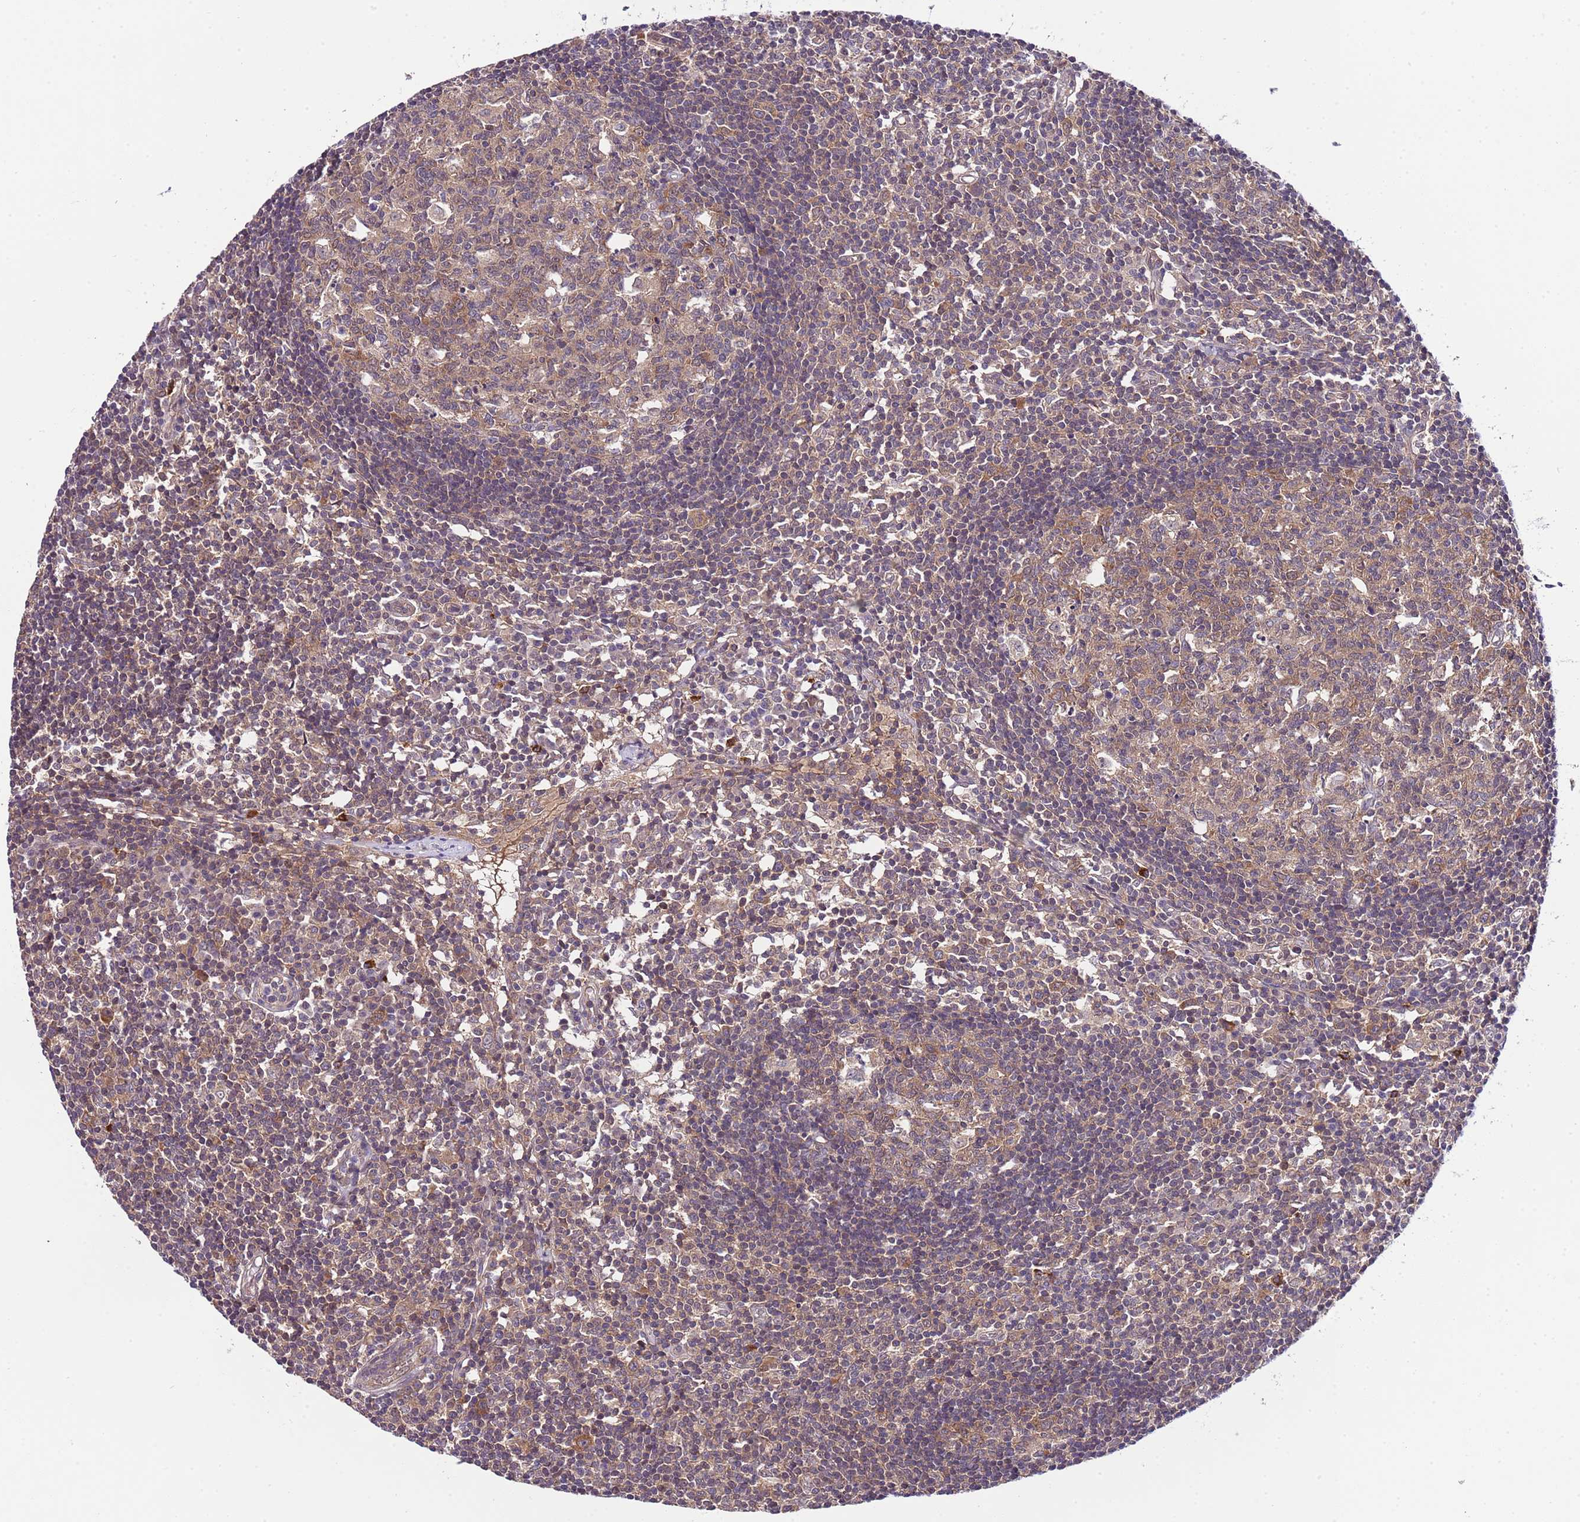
{"staining": {"intensity": "moderate", "quantity": "25%-75%", "location": "cytoplasmic/membranous"}, "tissue": "lymph node", "cell_type": "Germinal center cells", "image_type": "normal", "snomed": [{"axis": "morphology", "description": "Normal tissue, NOS"}, {"axis": "topography", "description": "Lymph node"}], "caption": "Moderate cytoplasmic/membranous protein staining is seen in about 25%-75% of germinal center cells in lymph node.", "gene": "DONSON", "patient": {"sex": "female", "age": 55}}